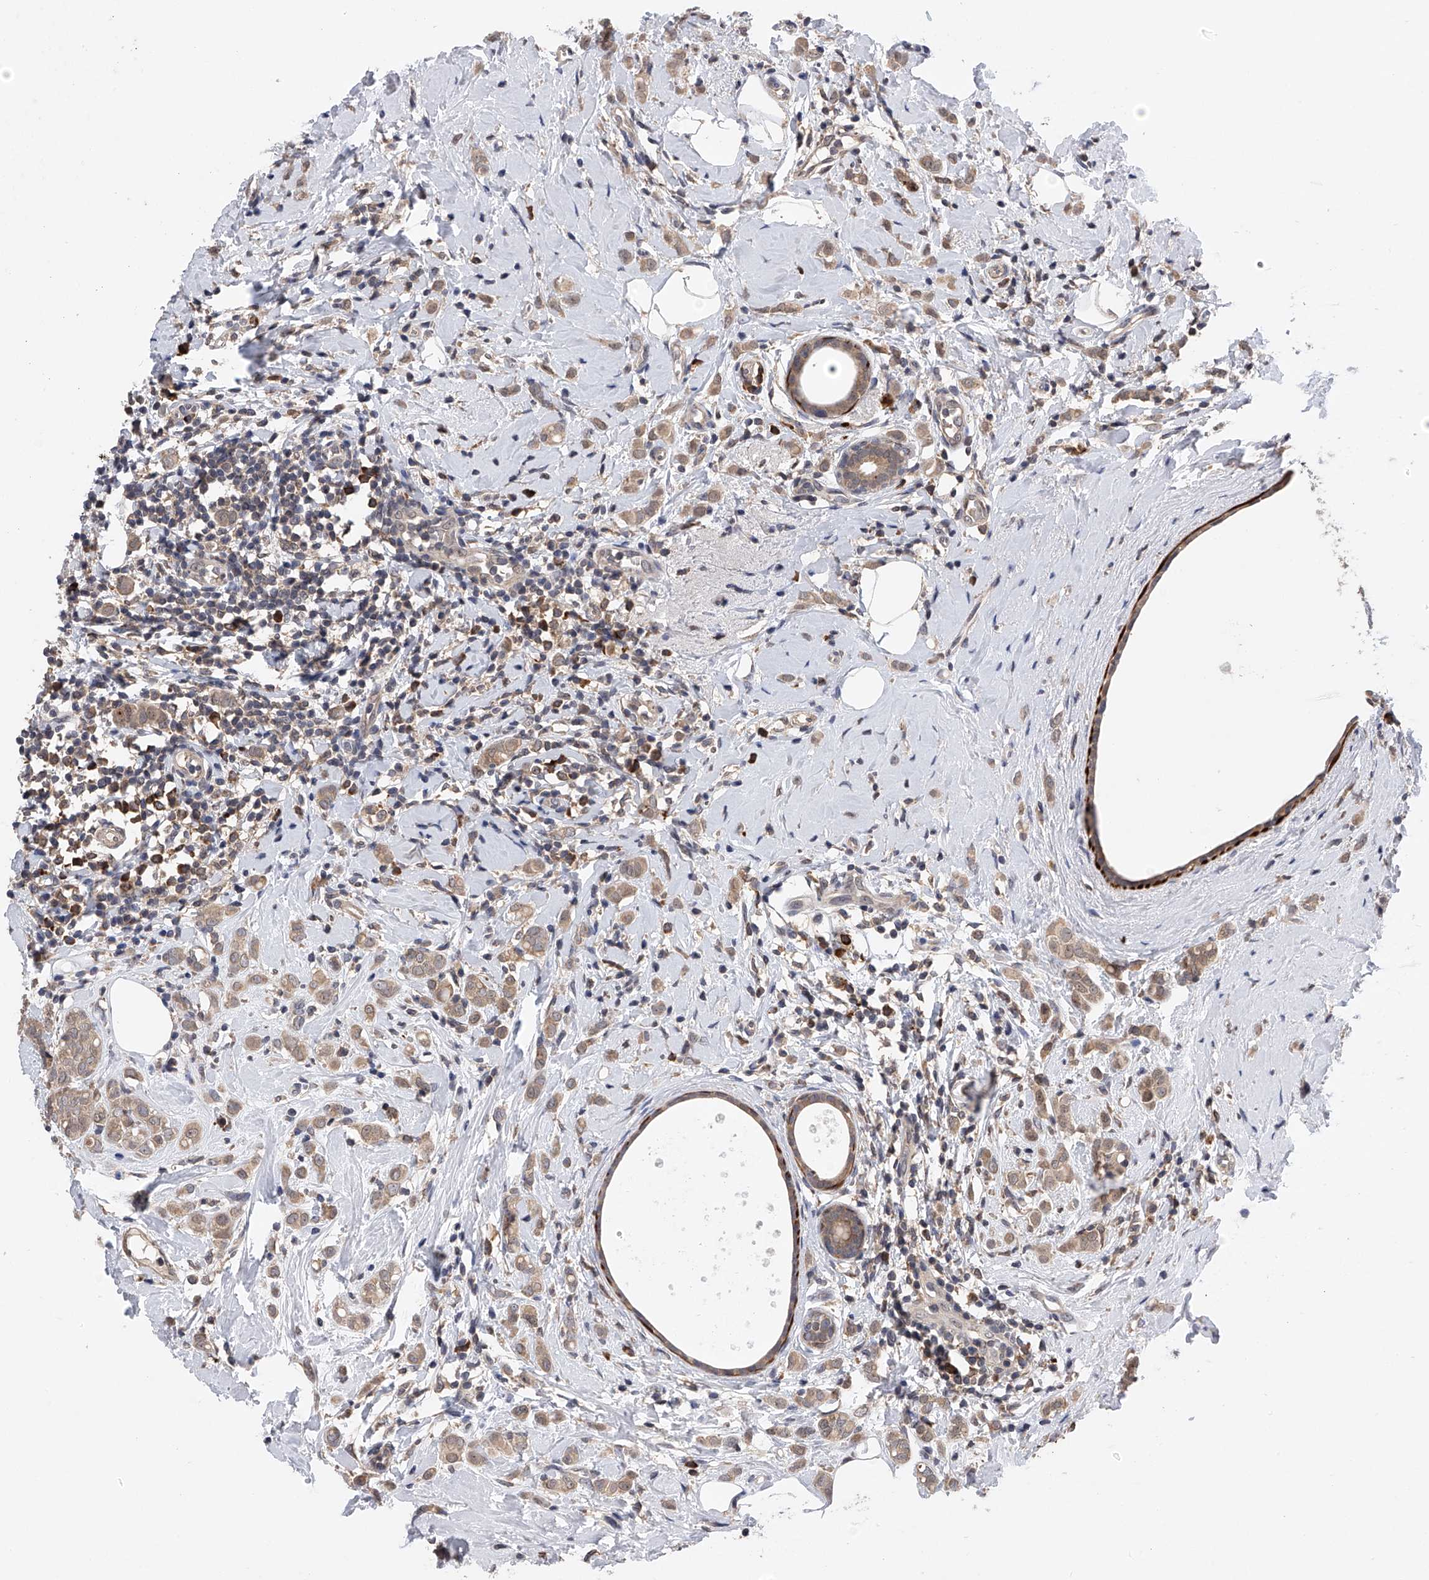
{"staining": {"intensity": "weak", "quantity": ">75%", "location": "cytoplasmic/membranous"}, "tissue": "breast cancer", "cell_type": "Tumor cells", "image_type": "cancer", "snomed": [{"axis": "morphology", "description": "Lobular carcinoma"}, {"axis": "topography", "description": "Breast"}], "caption": "This image displays immunohistochemistry (IHC) staining of human breast lobular carcinoma, with low weak cytoplasmic/membranous positivity in approximately >75% of tumor cells.", "gene": "SPOCK1", "patient": {"sex": "female", "age": 47}}